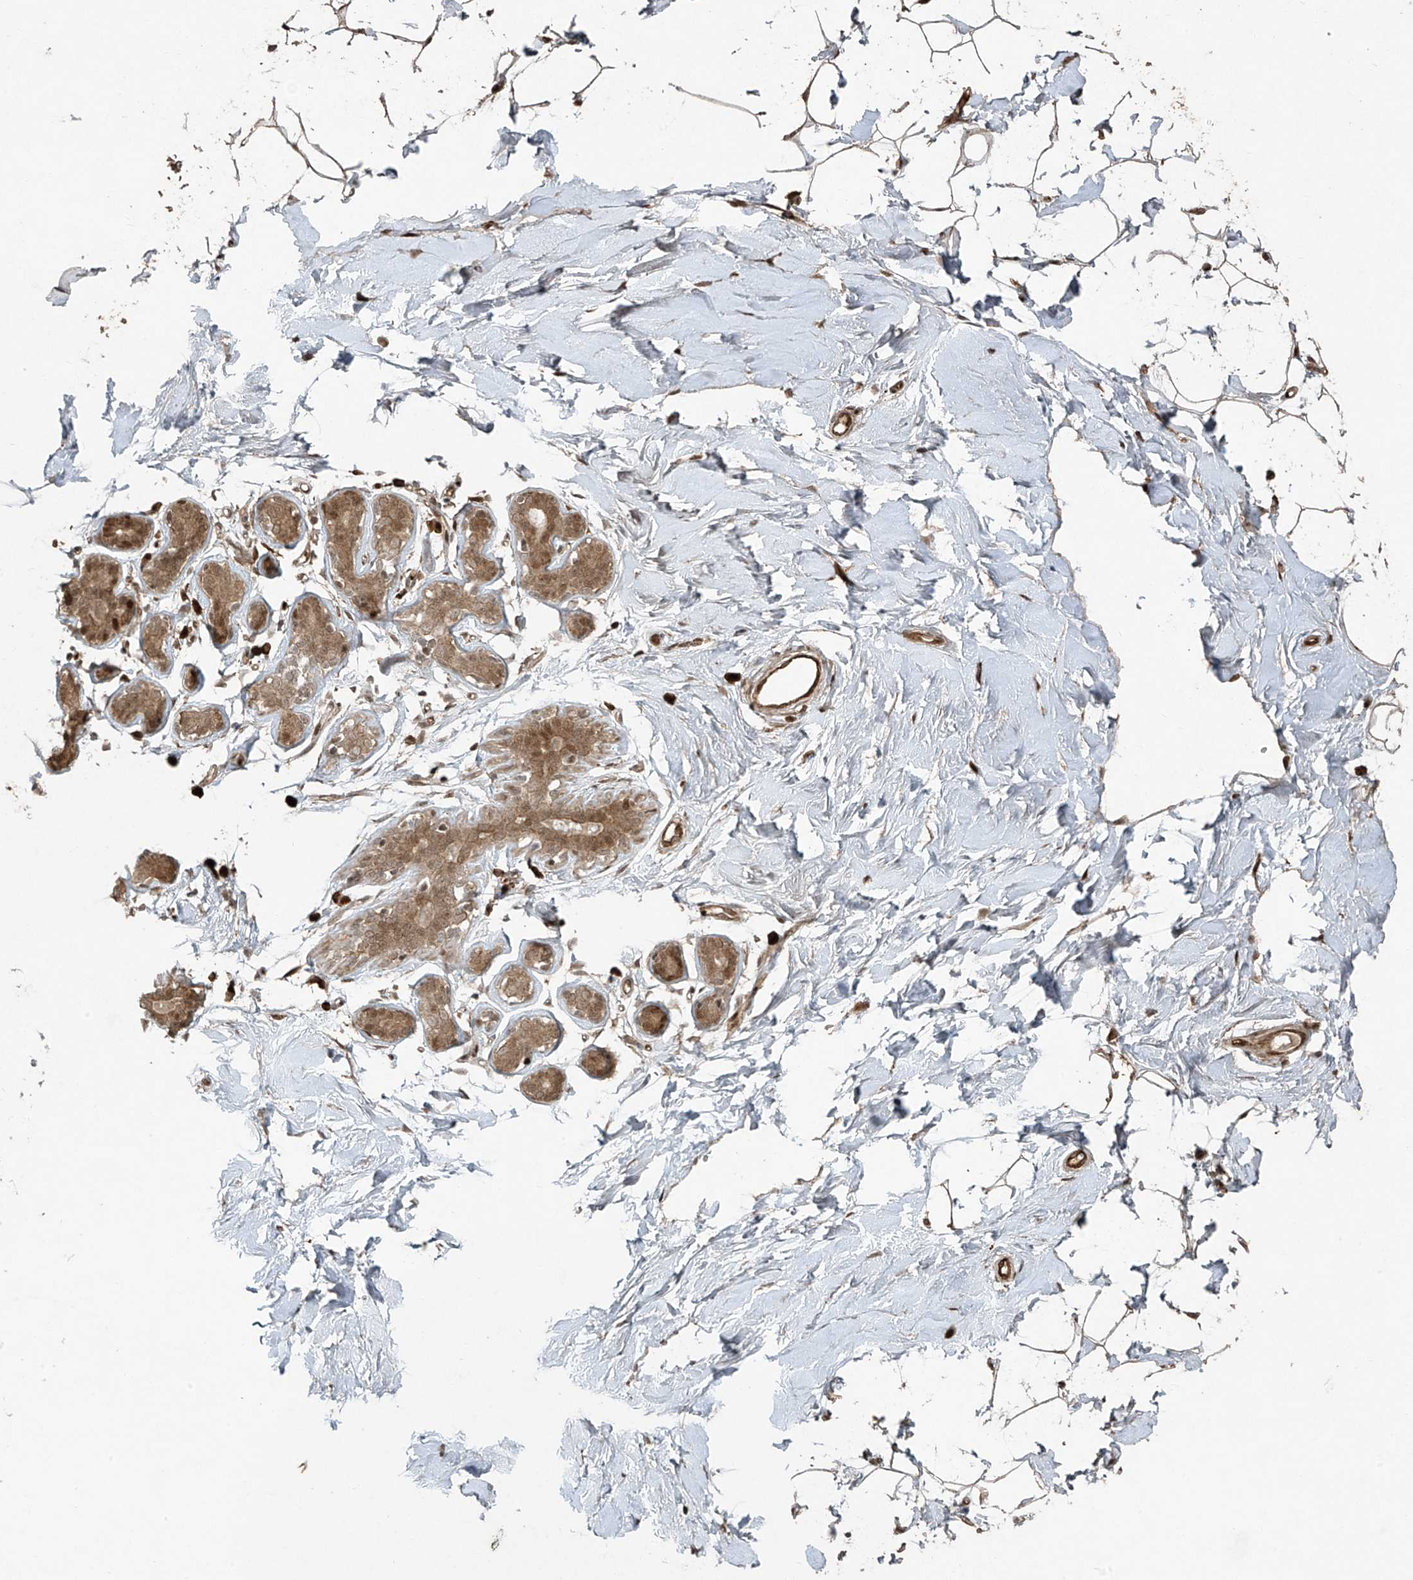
{"staining": {"intensity": "moderate", "quantity": ">75%", "location": "cytoplasmic/membranous,nuclear"}, "tissue": "adipose tissue", "cell_type": "Adipocytes", "image_type": "normal", "snomed": [{"axis": "morphology", "description": "Normal tissue, NOS"}, {"axis": "topography", "description": "Breast"}], "caption": "This micrograph displays immunohistochemistry (IHC) staining of benign human adipose tissue, with medium moderate cytoplasmic/membranous,nuclear positivity in approximately >75% of adipocytes.", "gene": "TTC22", "patient": {"sex": "female", "age": 23}}